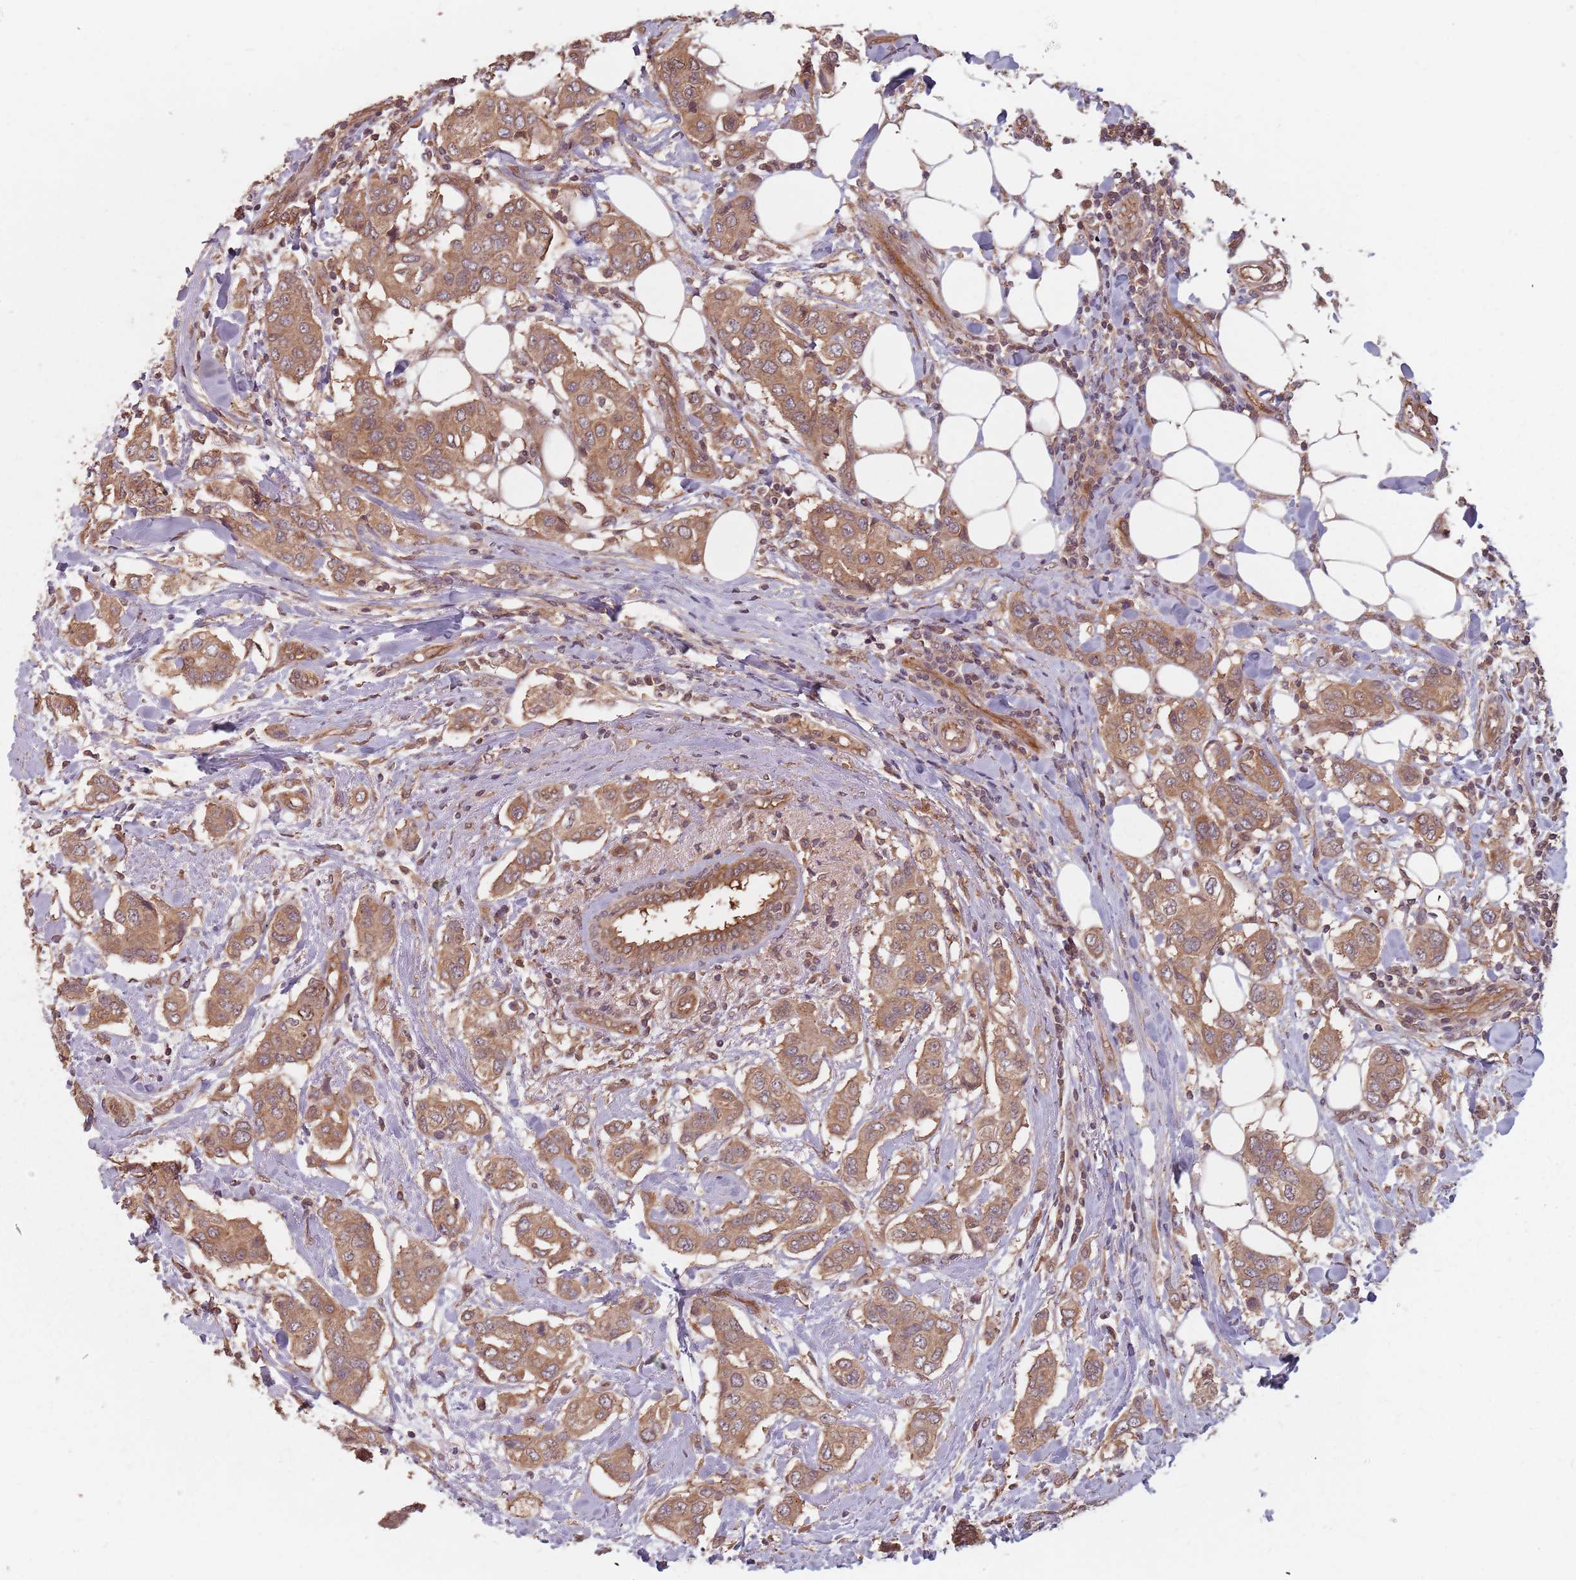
{"staining": {"intensity": "moderate", "quantity": ">75%", "location": "cytoplasmic/membranous"}, "tissue": "breast cancer", "cell_type": "Tumor cells", "image_type": "cancer", "snomed": [{"axis": "morphology", "description": "Lobular carcinoma"}, {"axis": "topography", "description": "Breast"}], "caption": "Tumor cells reveal moderate cytoplasmic/membranous expression in about >75% of cells in breast lobular carcinoma. Immunohistochemistry stains the protein of interest in brown and the nuclei are stained blue.", "gene": "C3orf14", "patient": {"sex": "female", "age": 51}}